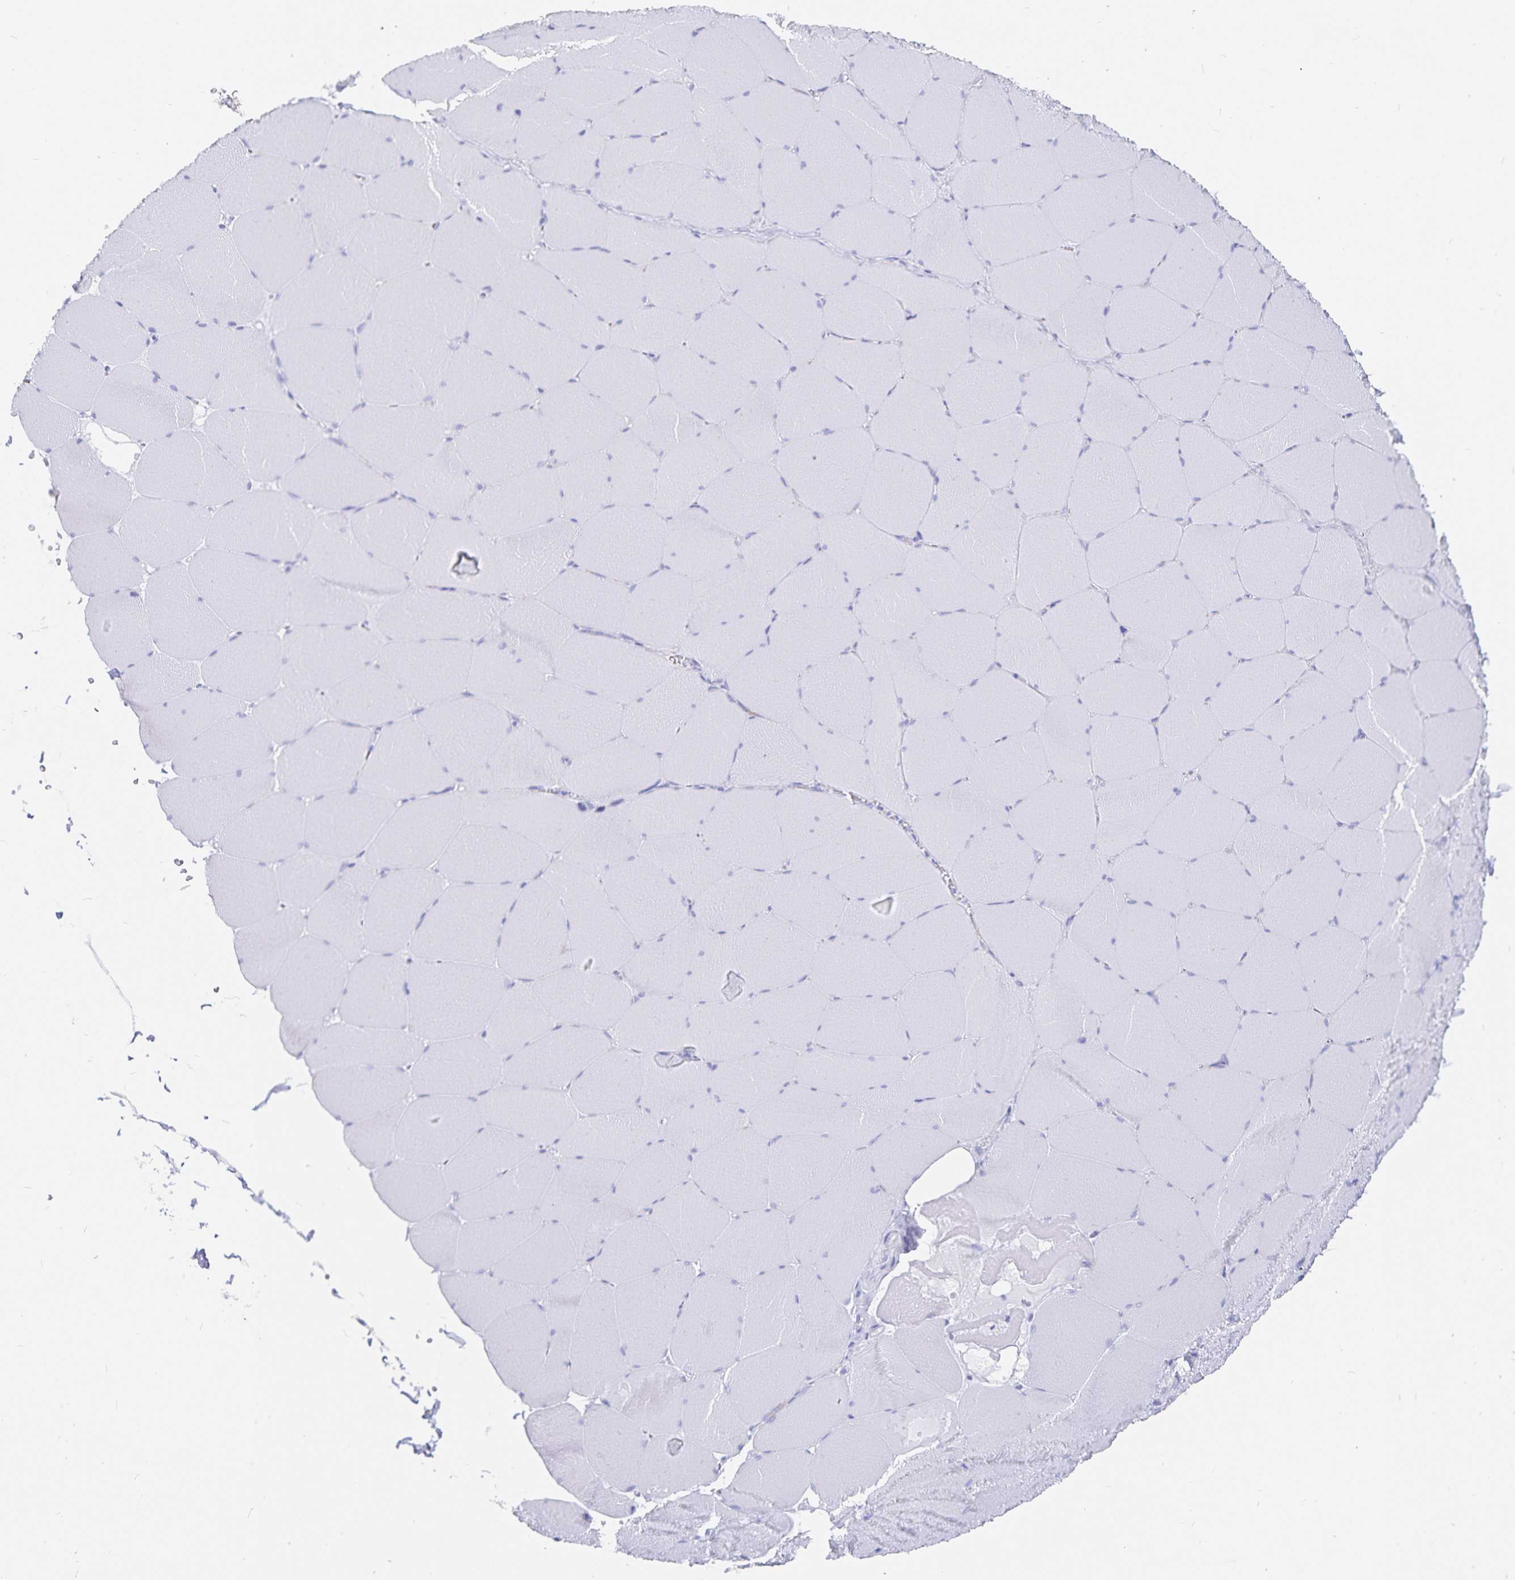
{"staining": {"intensity": "negative", "quantity": "none", "location": "none"}, "tissue": "skeletal muscle", "cell_type": "Myocytes", "image_type": "normal", "snomed": [{"axis": "morphology", "description": "Normal tissue, NOS"}, {"axis": "topography", "description": "Skeletal muscle"}, {"axis": "topography", "description": "Head-Neck"}], "caption": "DAB (3,3'-diaminobenzidine) immunohistochemical staining of unremarkable human skeletal muscle exhibits no significant expression in myocytes.", "gene": "INSL5", "patient": {"sex": "male", "age": 66}}